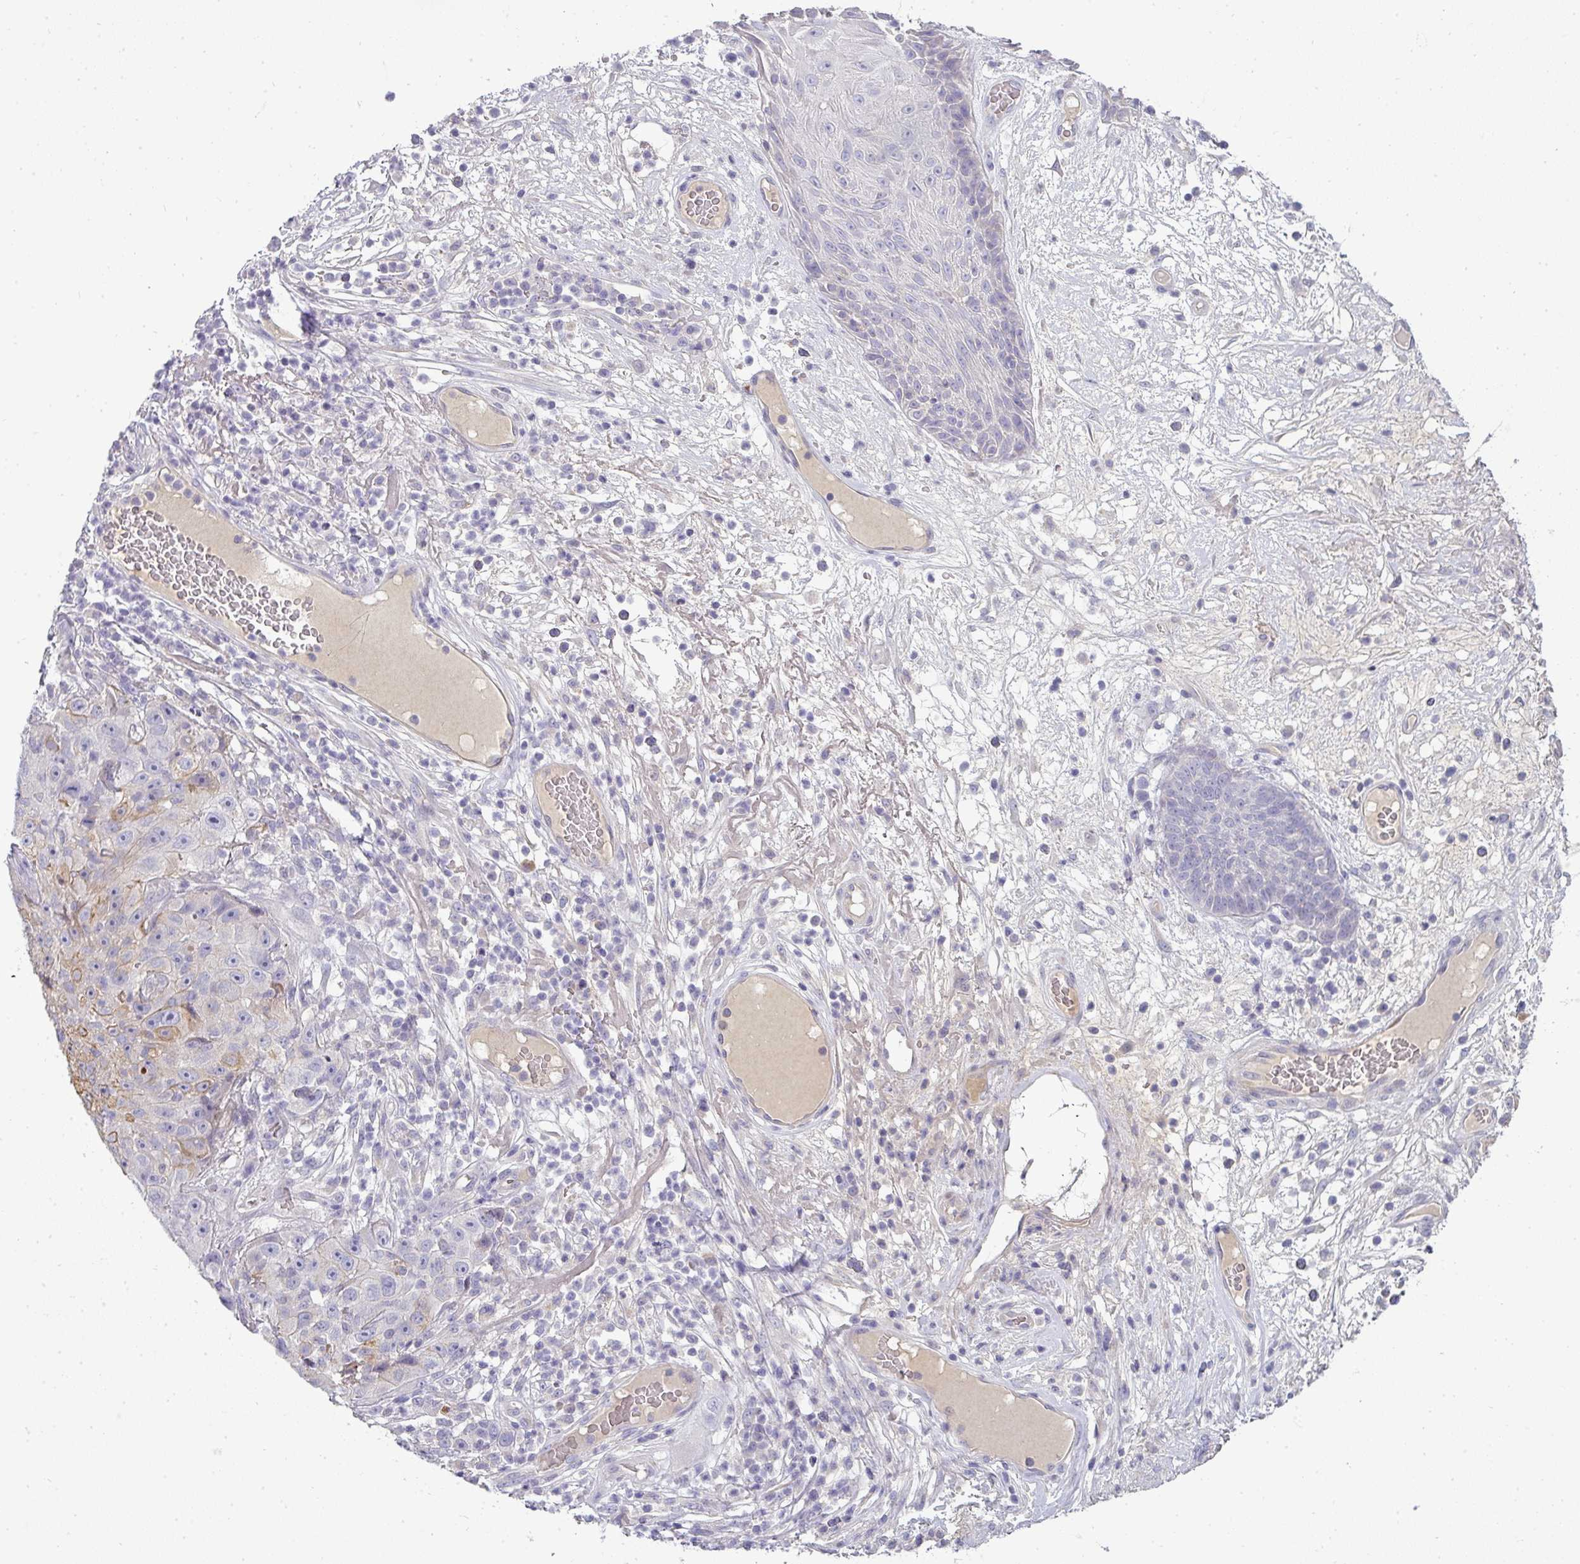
{"staining": {"intensity": "strong", "quantity": "<25%", "location": "cytoplasmic/membranous"}, "tissue": "skin cancer", "cell_type": "Tumor cells", "image_type": "cancer", "snomed": [{"axis": "morphology", "description": "Squamous cell carcinoma, NOS"}, {"axis": "topography", "description": "Skin"}], "caption": "An immunohistochemistry histopathology image of neoplastic tissue is shown. Protein staining in brown highlights strong cytoplasmic/membranous positivity in skin cancer (squamous cell carcinoma) within tumor cells. (IHC, brightfield microscopy, high magnification).", "gene": "ASXL3", "patient": {"sex": "female", "age": 87}}